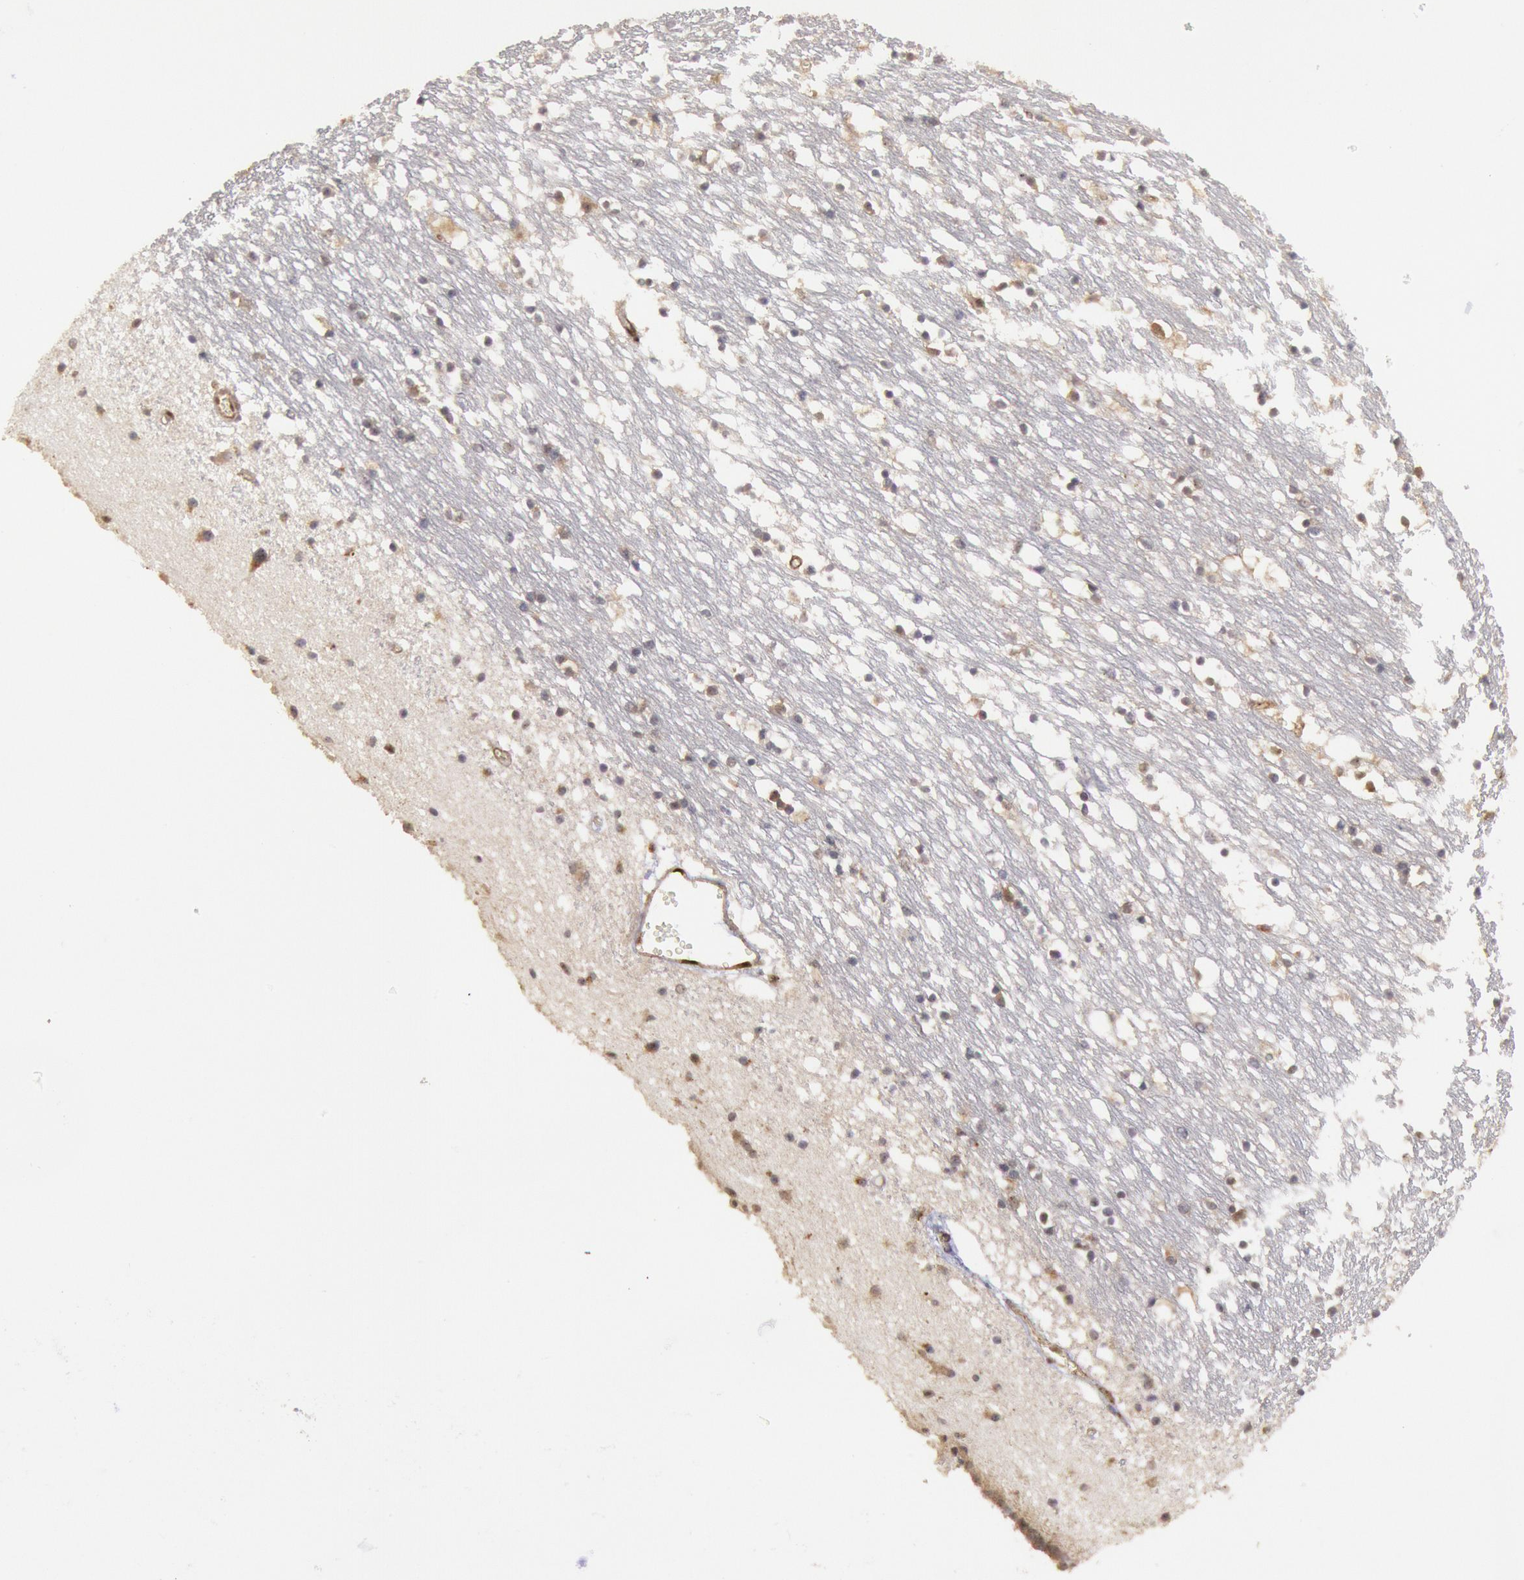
{"staining": {"intensity": "weak", "quantity": "<25%", "location": "cytoplasmic/membranous"}, "tissue": "caudate", "cell_type": "Glial cells", "image_type": "normal", "snomed": [{"axis": "morphology", "description": "Normal tissue, NOS"}, {"axis": "topography", "description": "Lateral ventricle wall"}], "caption": "Caudate stained for a protein using immunohistochemistry (IHC) displays no expression glial cells.", "gene": "STX17", "patient": {"sex": "male", "age": 45}}